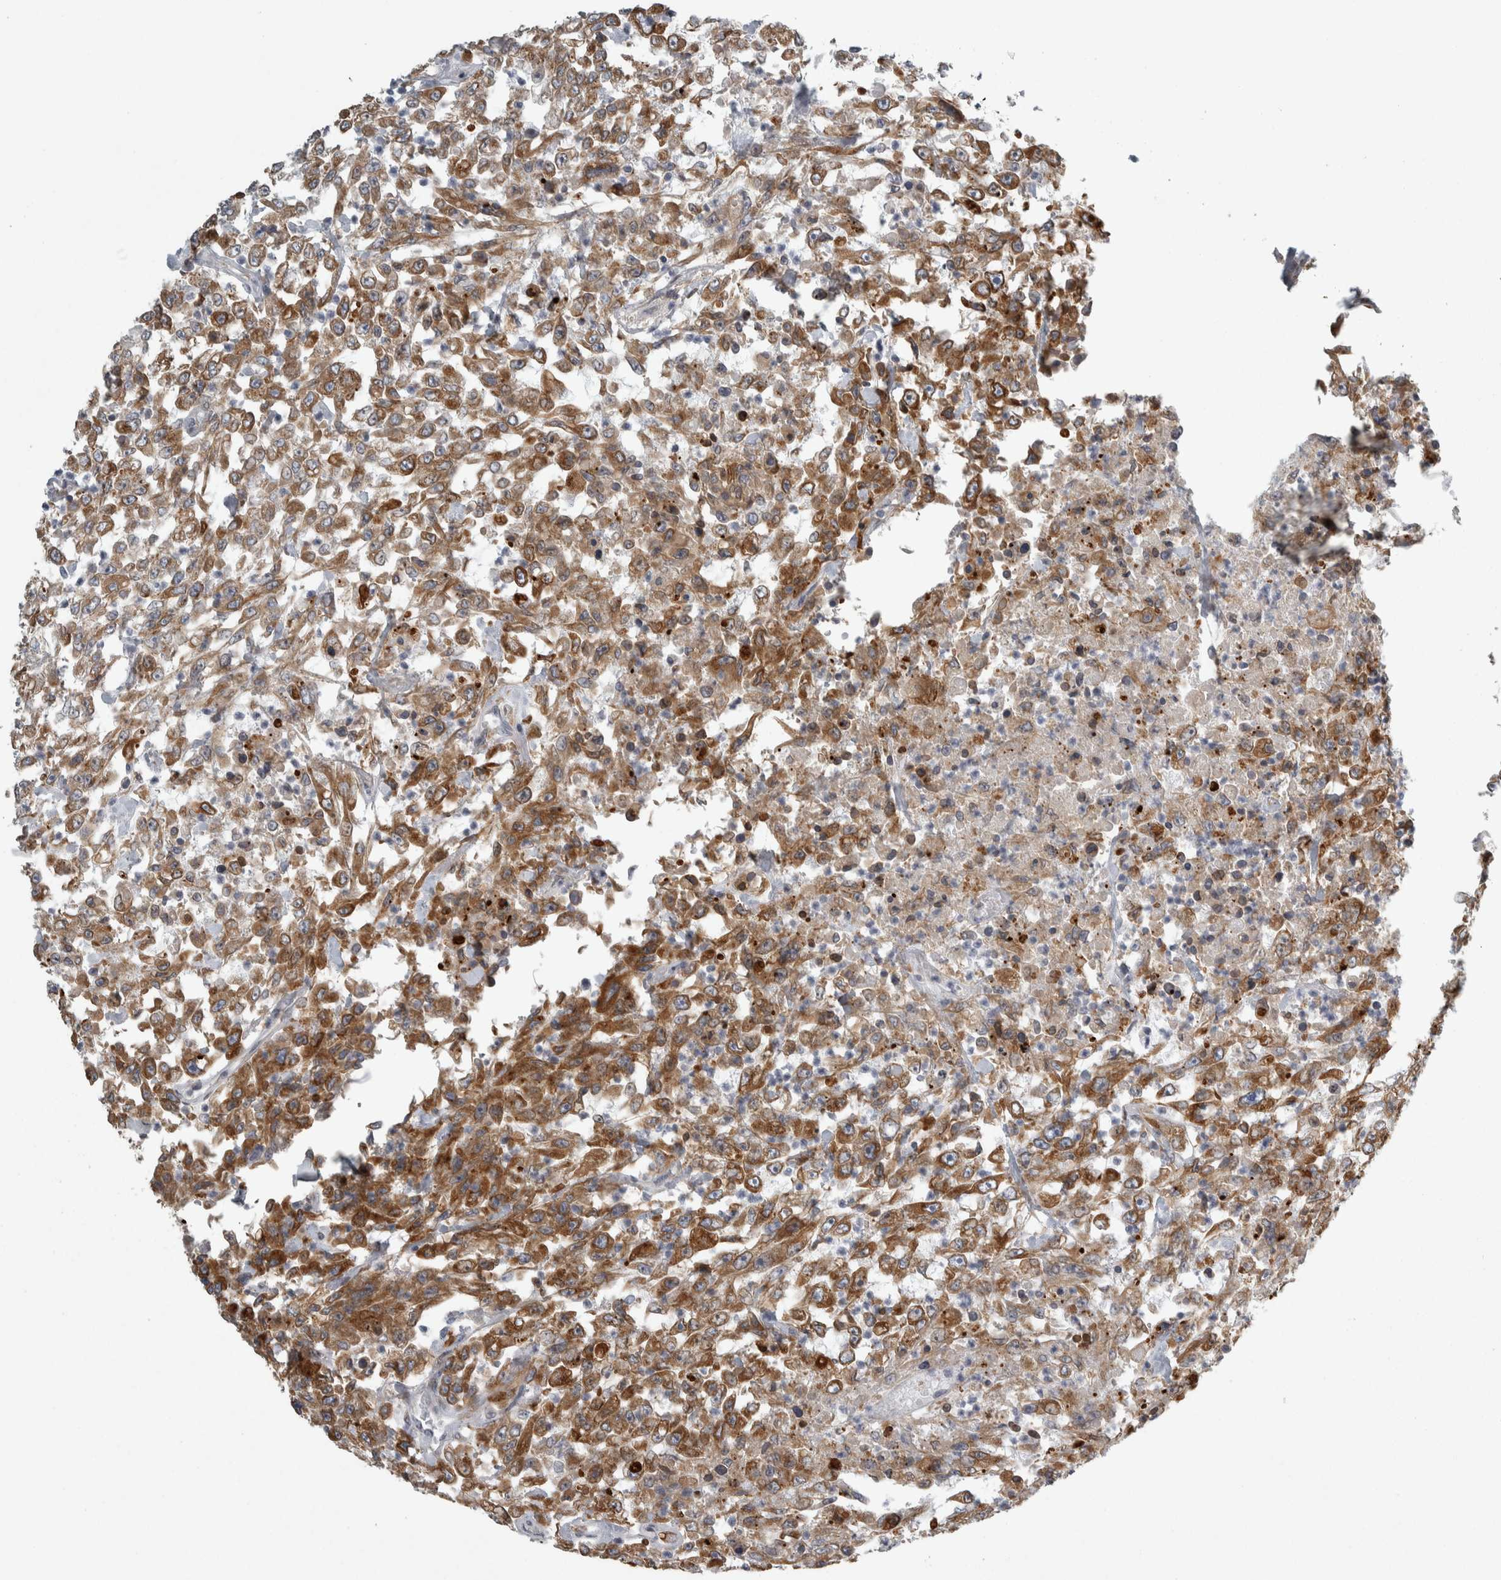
{"staining": {"intensity": "moderate", "quantity": ">75%", "location": "cytoplasmic/membranous"}, "tissue": "urothelial cancer", "cell_type": "Tumor cells", "image_type": "cancer", "snomed": [{"axis": "morphology", "description": "Urothelial carcinoma, High grade"}, {"axis": "topography", "description": "Urinary bladder"}], "caption": "Urothelial carcinoma (high-grade) stained with DAB immunohistochemistry demonstrates medium levels of moderate cytoplasmic/membranous expression in about >75% of tumor cells.", "gene": "SIGMAR1", "patient": {"sex": "male", "age": 46}}